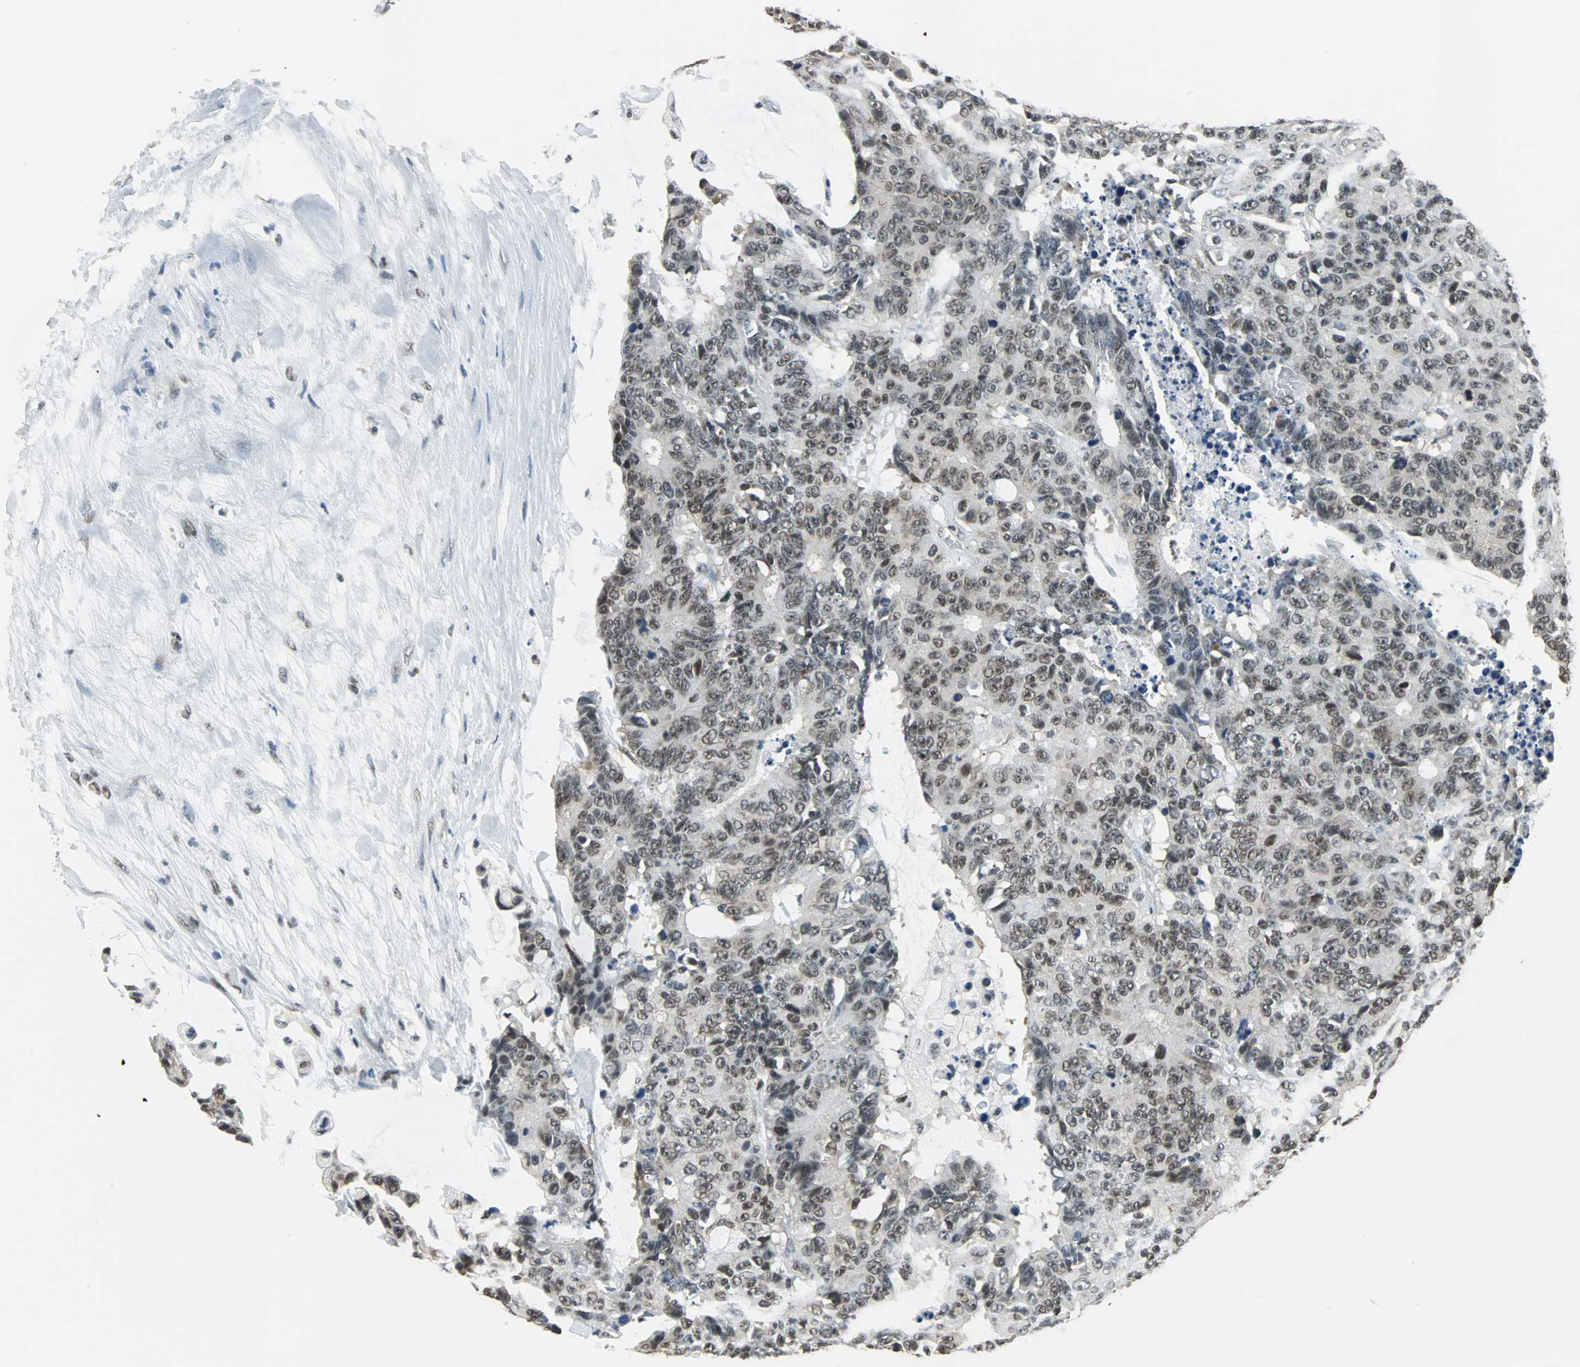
{"staining": {"intensity": "moderate", "quantity": ">75%", "location": "nuclear"}, "tissue": "colorectal cancer", "cell_type": "Tumor cells", "image_type": "cancer", "snomed": [{"axis": "morphology", "description": "Adenocarcinoma, NOS"}, {"axis": "topography", "description": "Colon"}], "caption": "The photomicrograph exhibits a brown stain indicating the presence of a protein in the nuclear of tumor cells in colorectal adenocarcinoma.", "gene": "RBM14", "patient": {"sex": "female", "age": 86}}